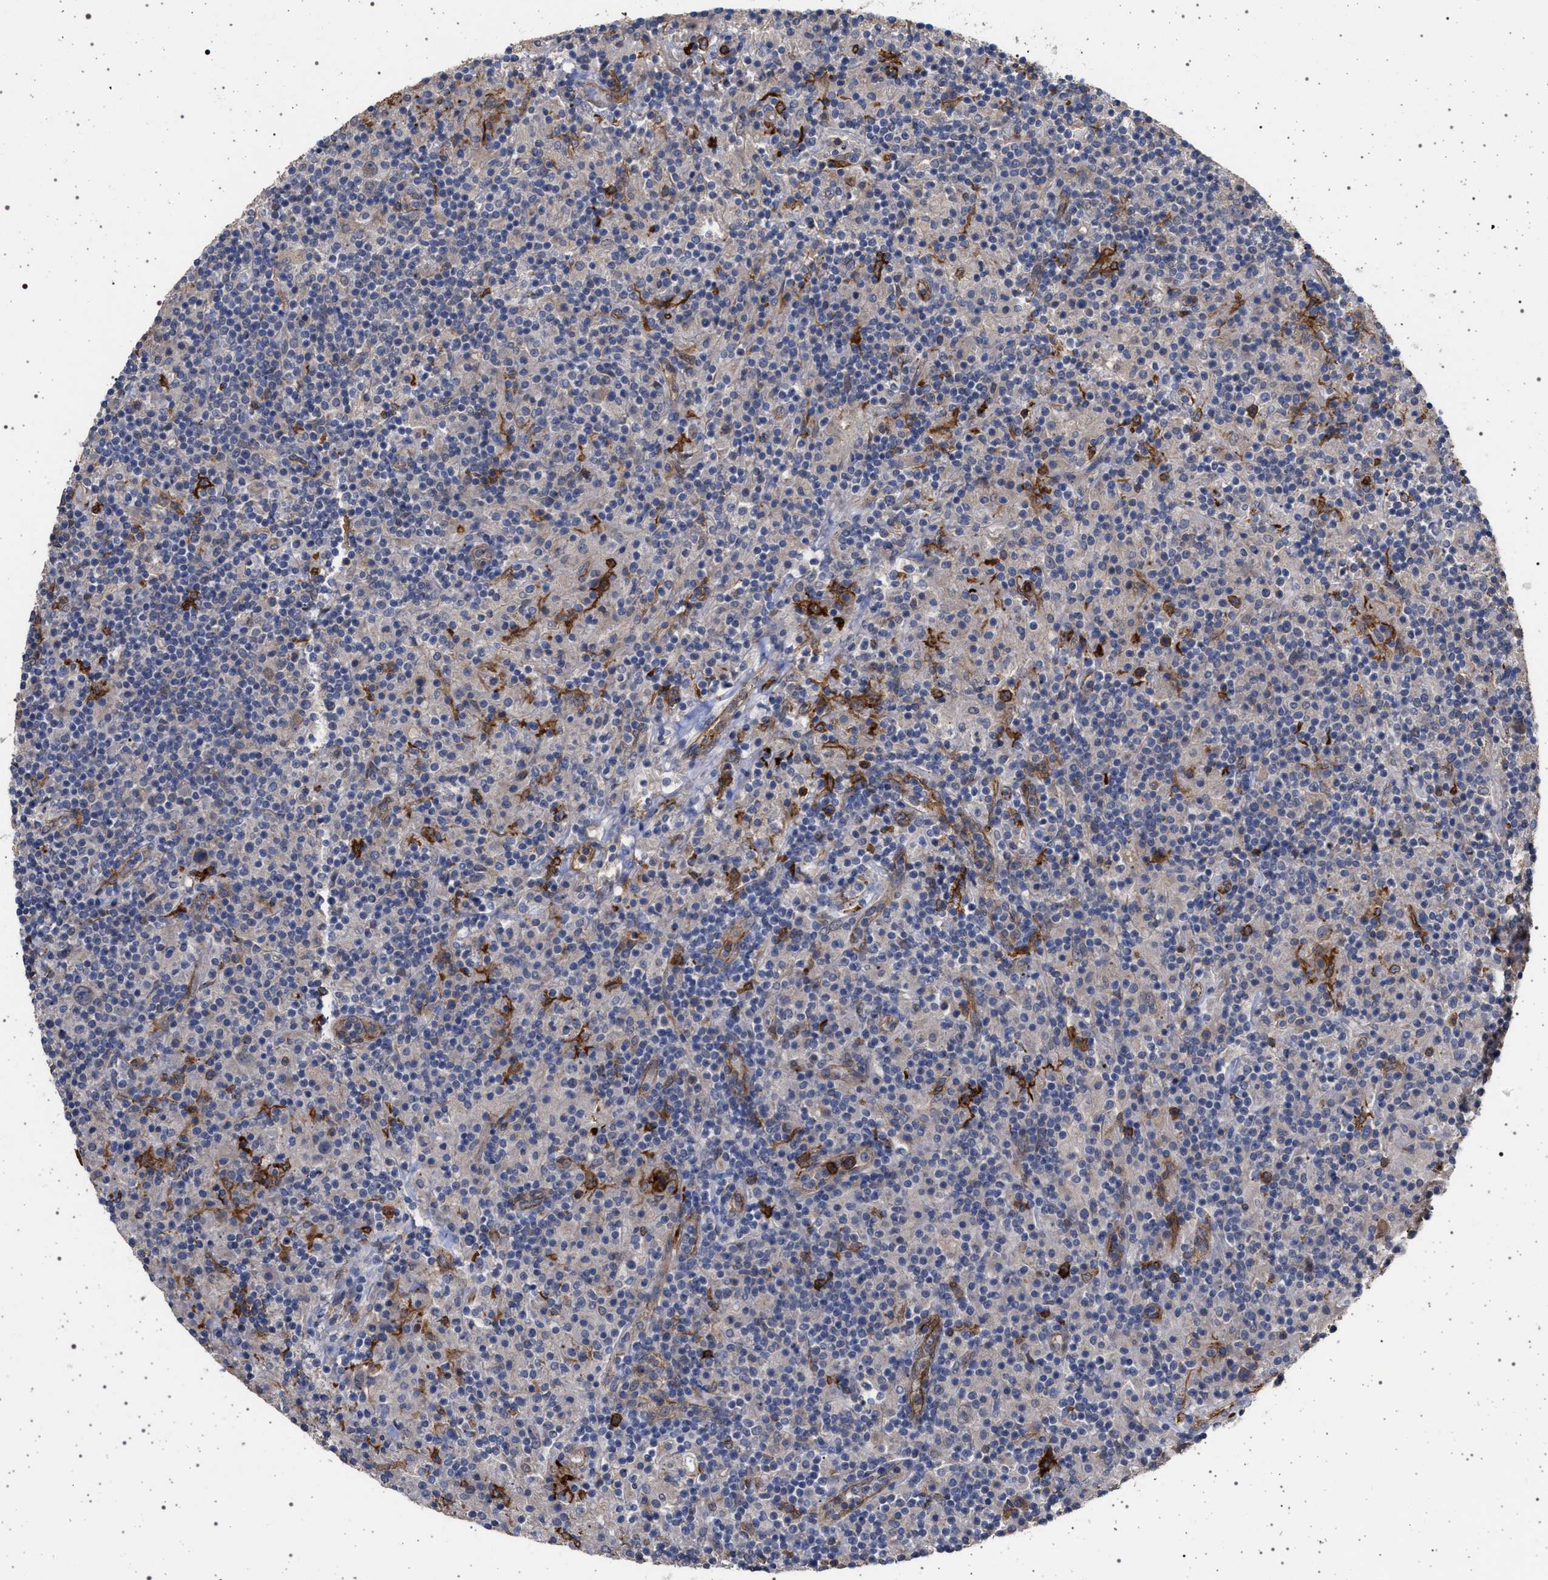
{"staining": {"intensity": "moderate", "quantity": "25%-75%", "location": "cytoplasmic/membranous"}, "tissue": "lymphoma", "cell_type": "Tumor cells", "image_type": "cancer", "snomed": [{"axis": "morphology", "description": "Hodgkin's disease, NOS"}, {"axis": "topography", "description": "Lymph node"}], "caption": "This histopathology image displays lymphoma stained with immunohistochemistry (IHC) to label a protein in brown. The cytoplasmic/membranous of tumor cells show moderate positivity for the protein. Nuclei are counter-stained blue.", "gene": "IFT20", "patient": {"sex": "male", "age": 70}}